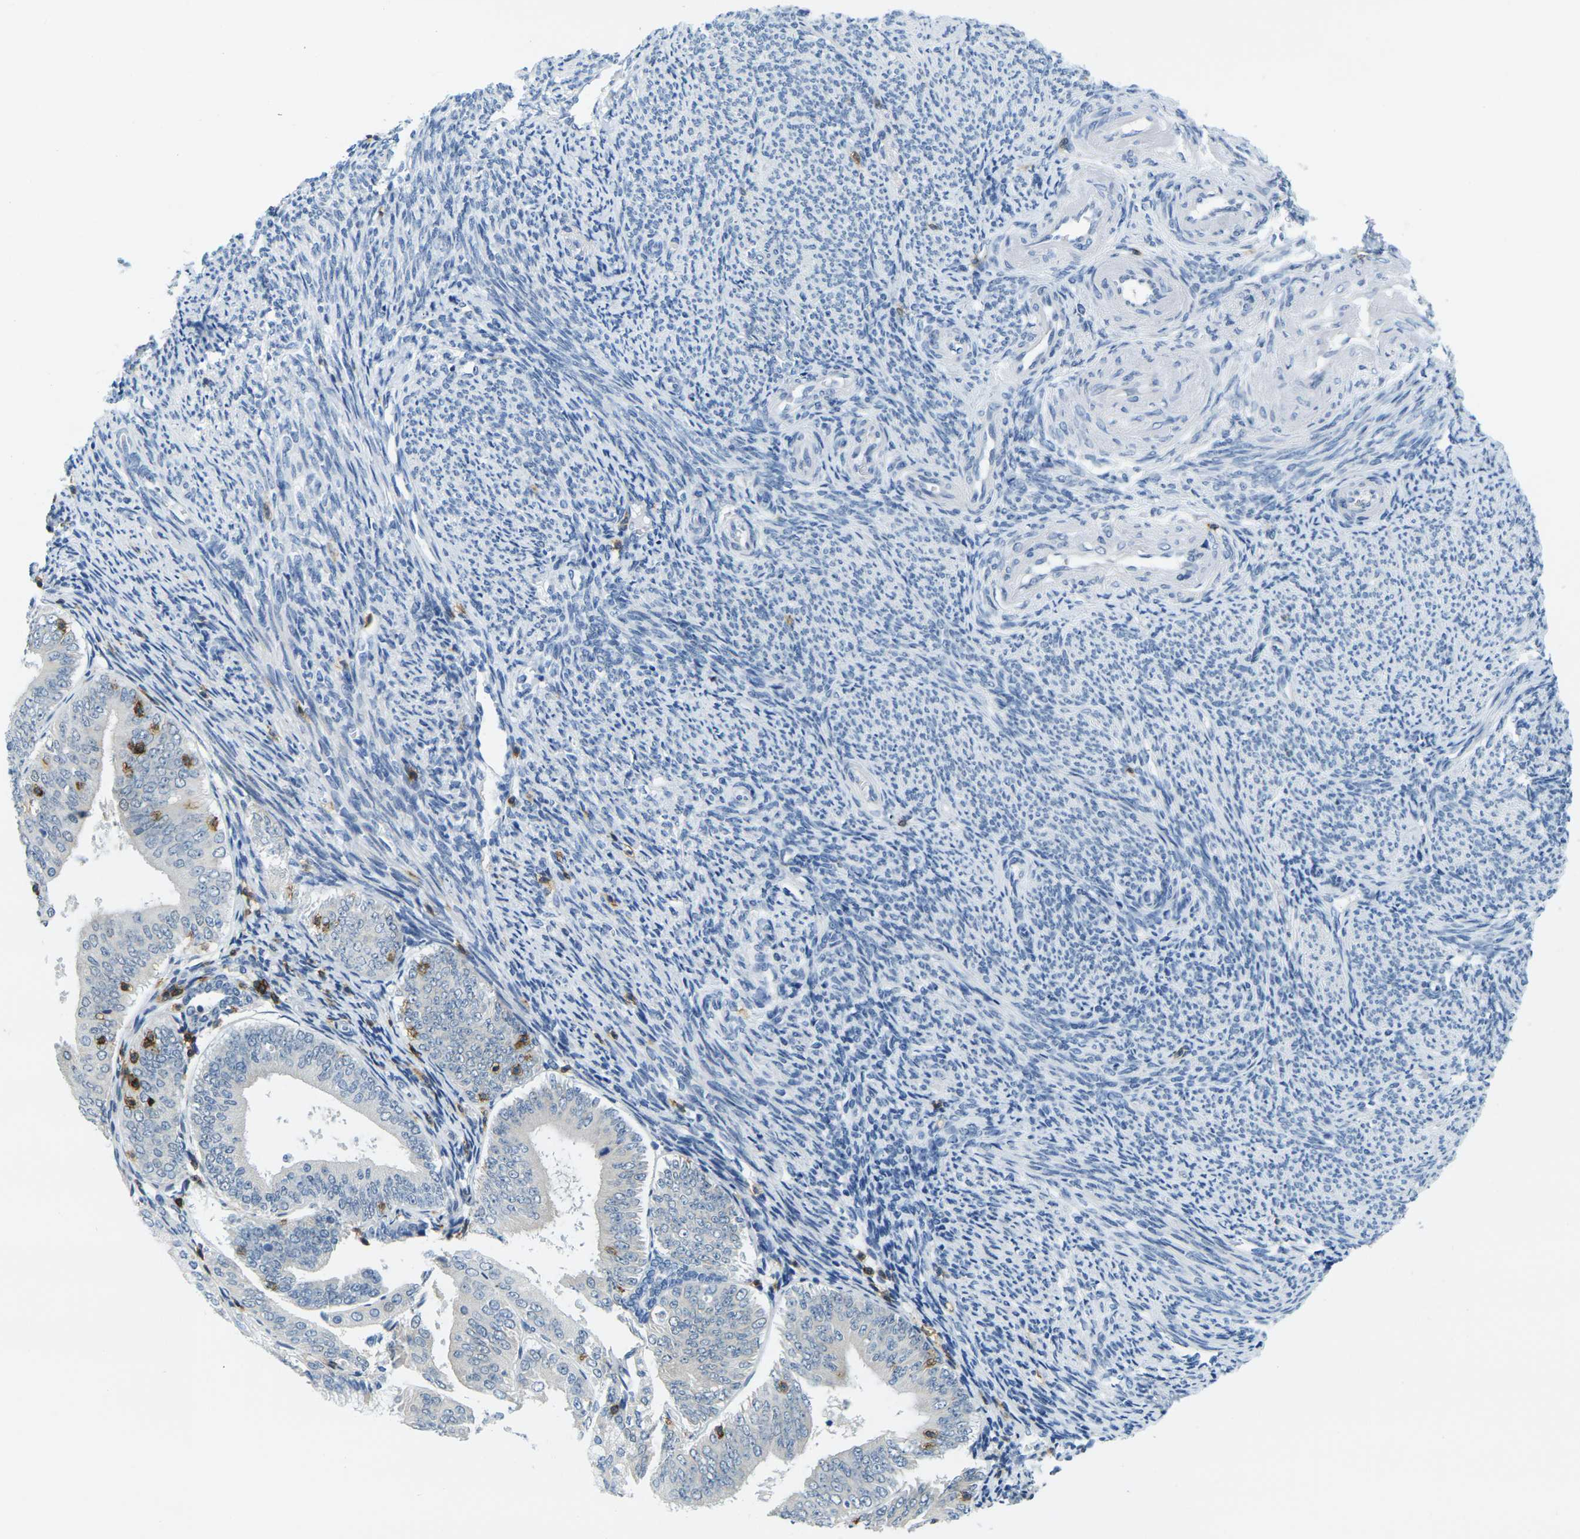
{"staining": {"intensity": "negative", "quantity": "none", "location": "none"}, "tissue": "endometrial cancer", "cell_type": "Tumor cells", "image_type": "cancer", "snomed": [{"axis": "morphology", "description": "Adenocarcinoma, NOS"}, {"axis": "topography", "description": "Endometrium"}], "caption": "Immunohistochemistry photomicrograph of endometrial adenocarcinoma stained for a protein (brown), which displays no staining in tumor cells.", "gene": "CD3D", "patient": {"sex": "female", "age": 63}}